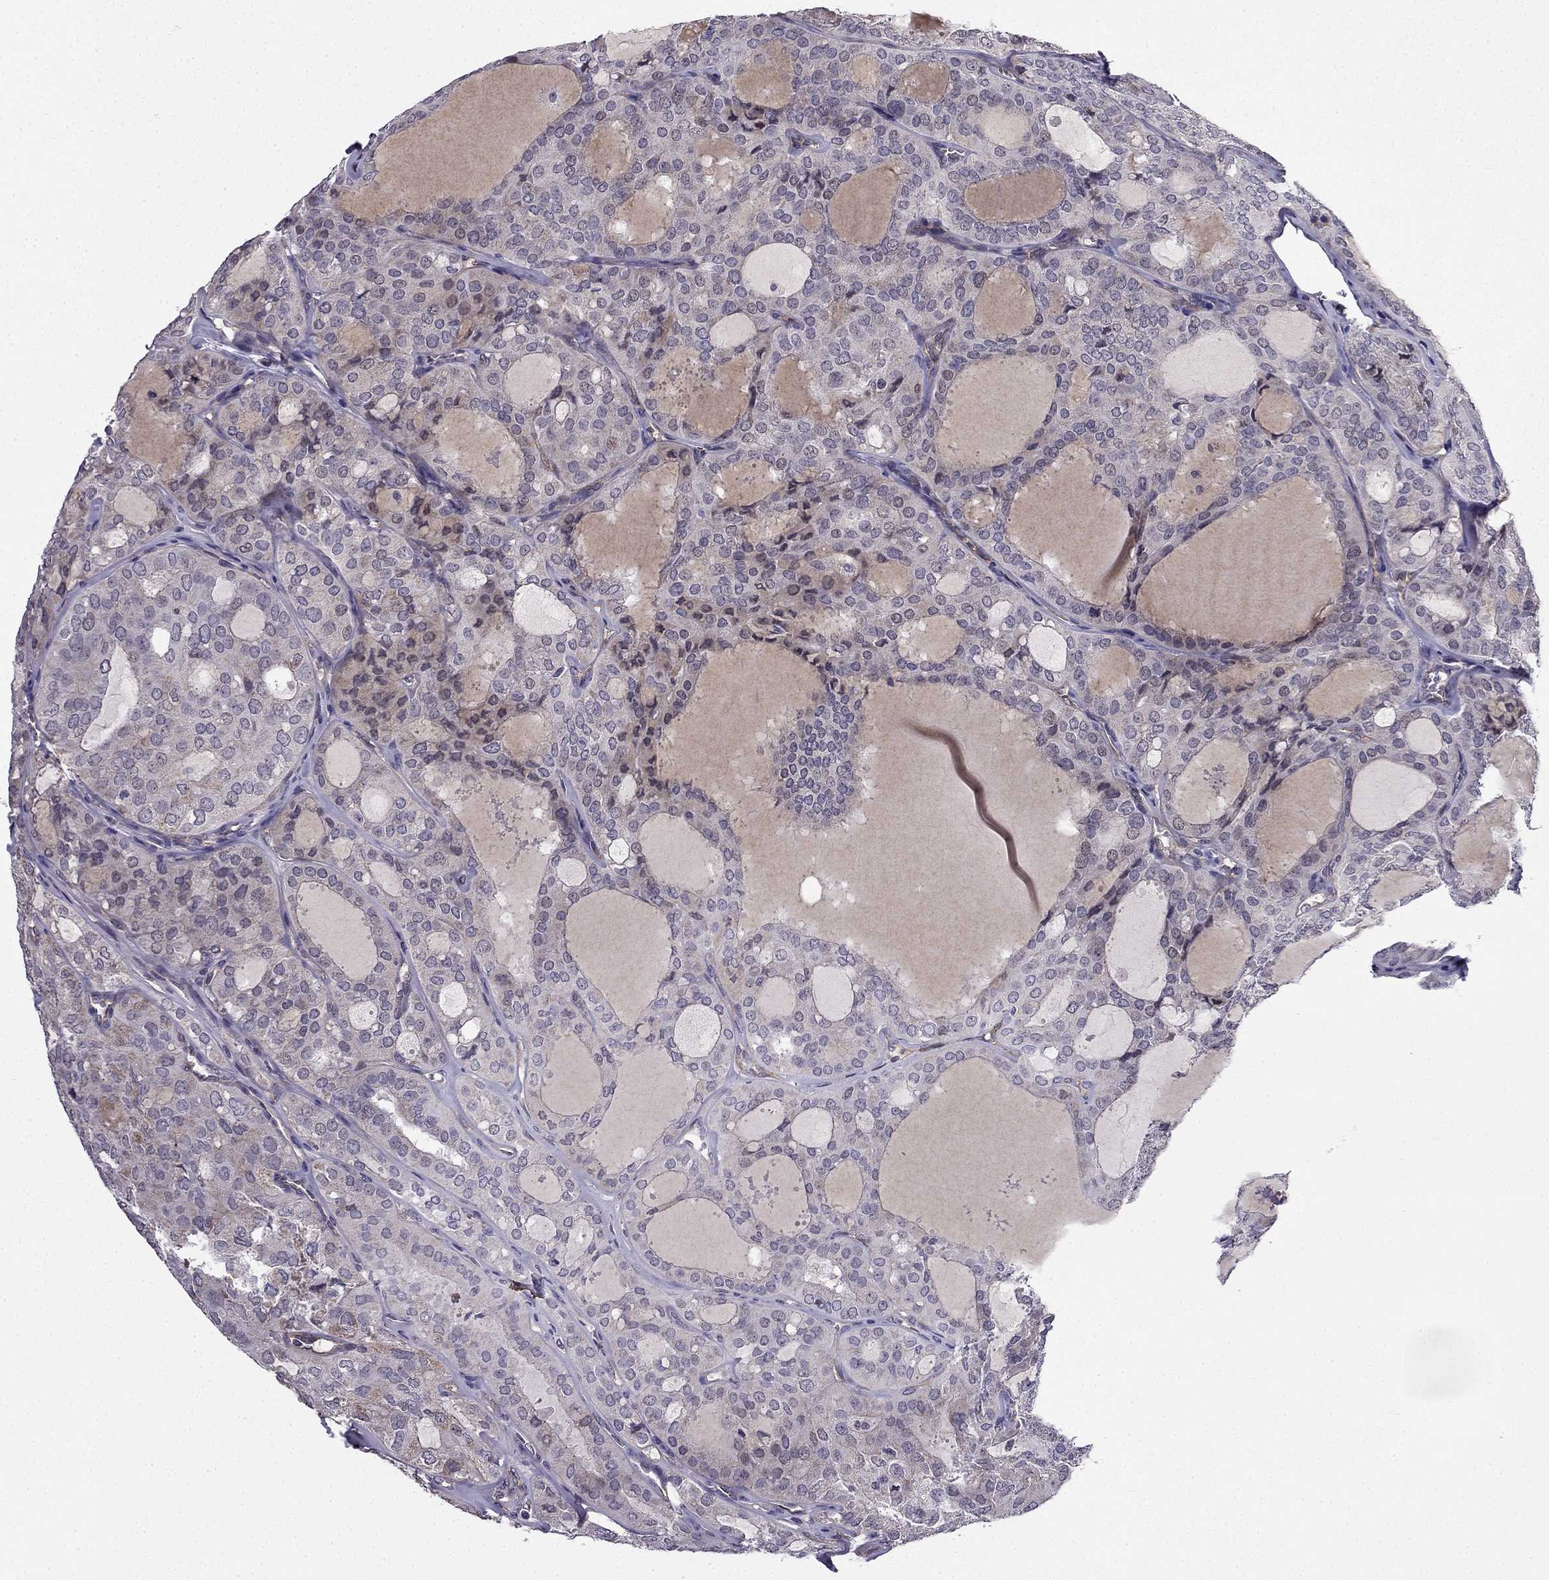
{"staining": {"intensity": "negative", "quantity": "none", "location": "none"}, "tissue": "thyroid cancer", "cell_type": "Tumor cells", "image_type": "cancer", "snomed": [{"axis": "morphology", "description": "Follicular adenoma carcinoma, NOS"}, {"axis": "topography", "description": "Thyroid gland"}], "caption": "IHC of thyroid cancer (follicular adenoma carcinoma) exhibits no staining in tumor cells.", "gene": "SLC6A2", "patient": {"sex": "male", "age": 75}}